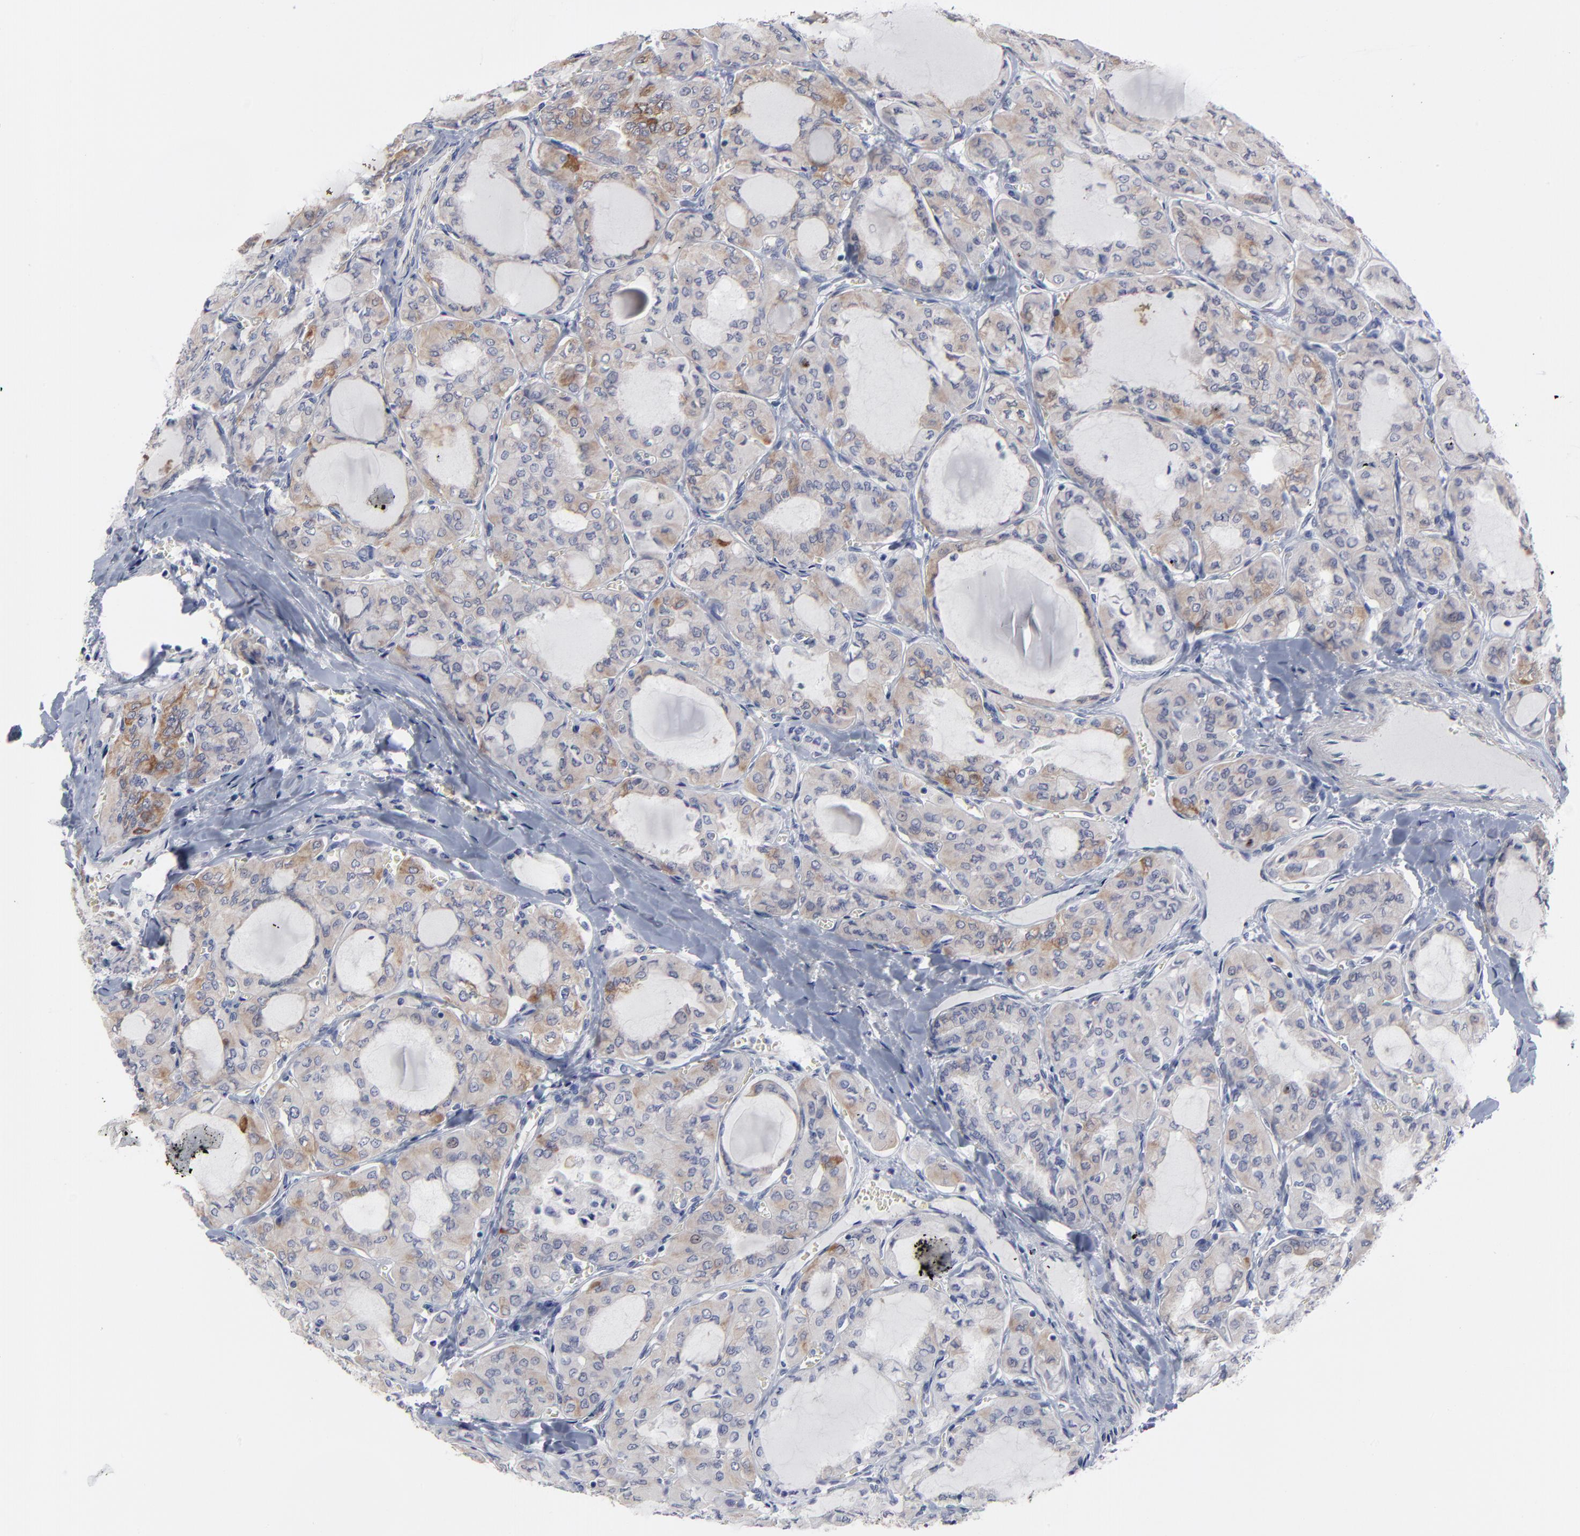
{"staining": {"intensity": "moderate", "quantity": "25%-75%", "location": "cytoplasmic/membranous"}, "tissue": "thyroid cancer", "cell_type": "Tumor cells", "image_type": "cancer", "snomed": [{"axis": "morphology", "description": "Papillary adenocarcinoma, NOS"}, {"axis": "topography", "description": "Thyroid gland"}], "caption": "DAB immunohistochemical staining of thyroid cancer exhibits moderate cytoplasmic/membranous protein staining in about 25%-75% of tumor cells.", "gene": "MAGEA10", "patient": {"sex": "male", "age": 20}}